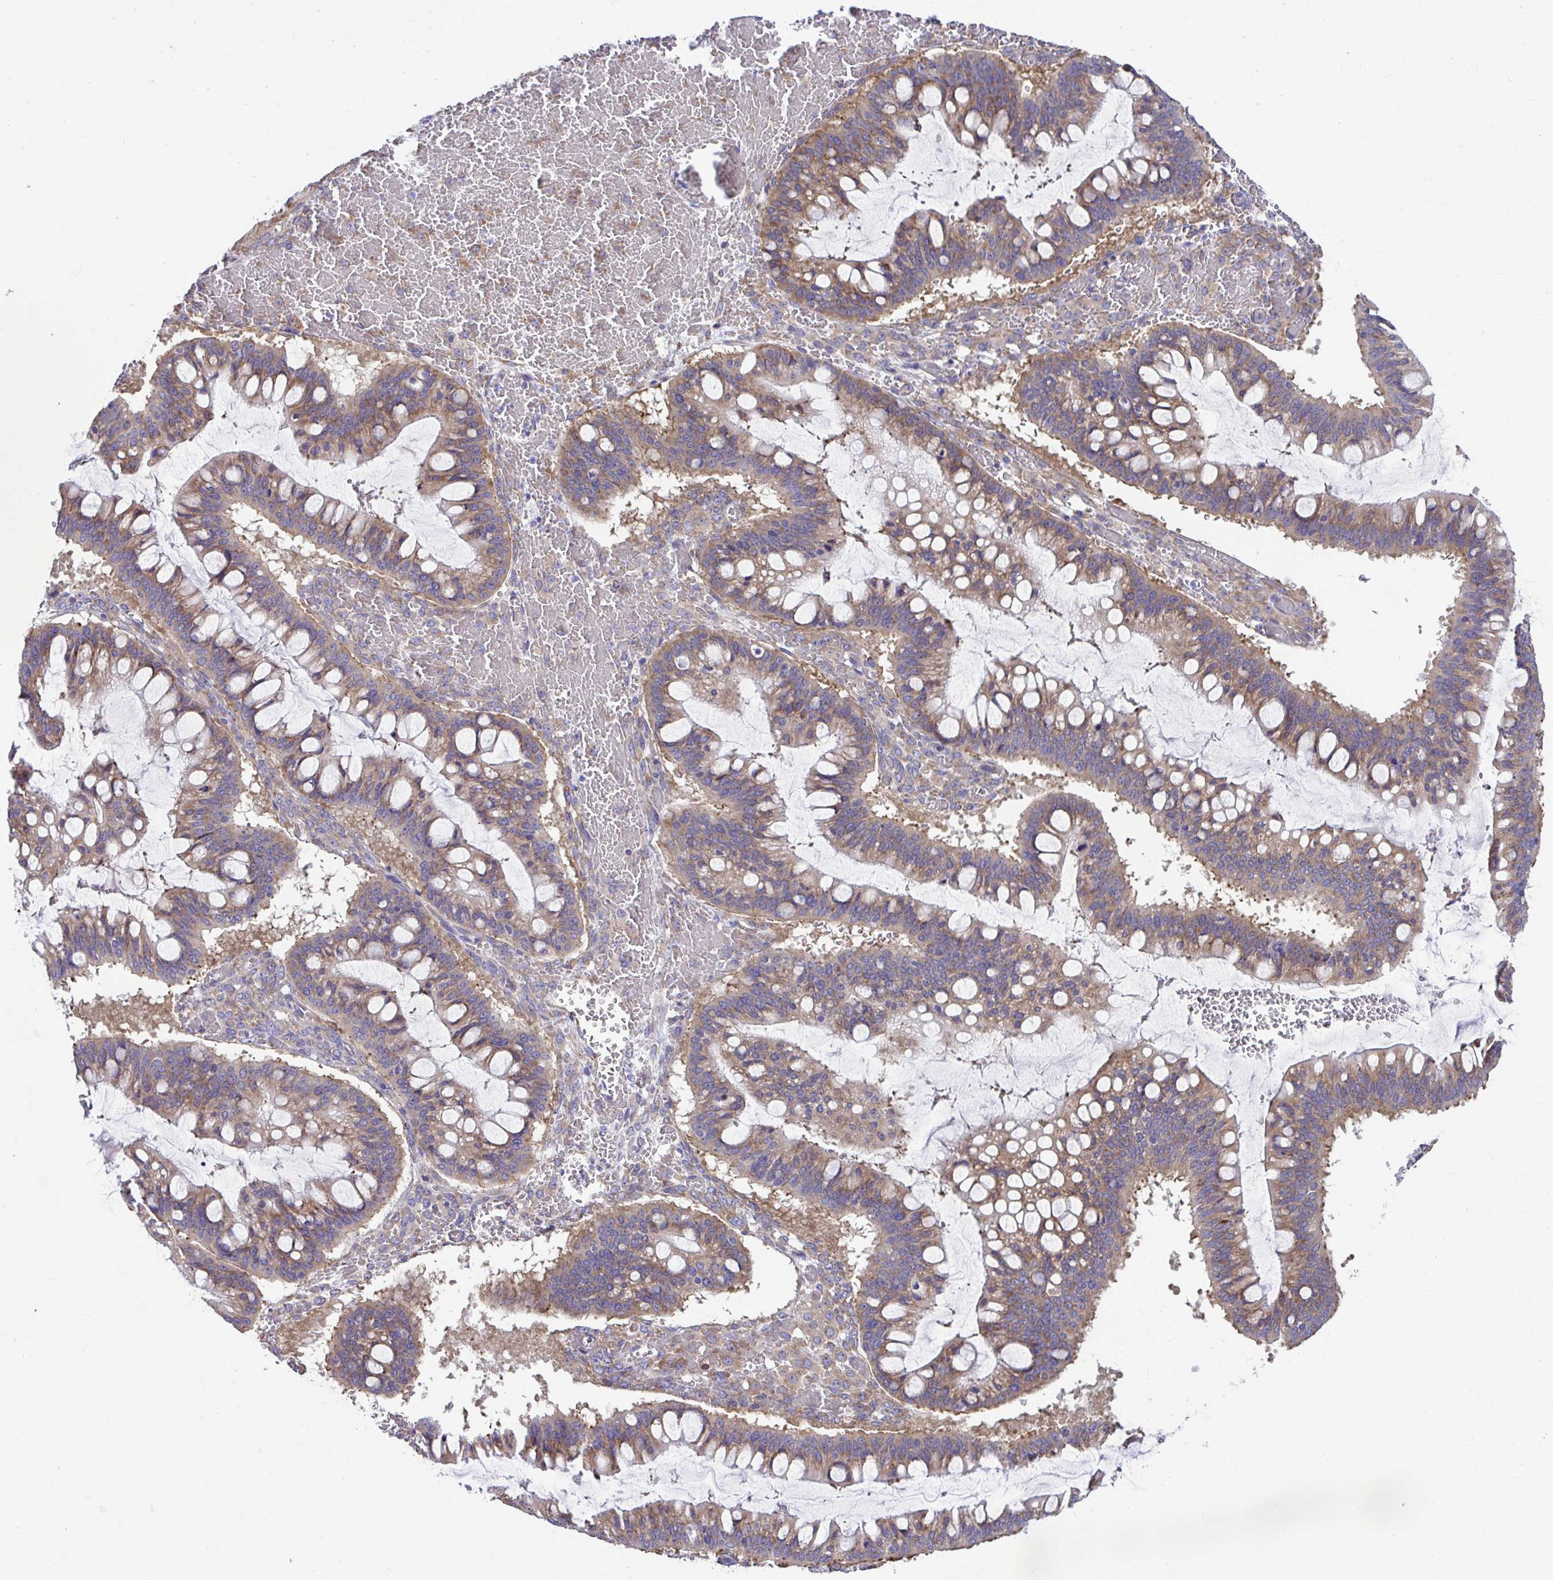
{"staining": {"intensity": "moderate", "quantity": "25%-75%", "location": "cytoplasmic/membranous"}, "tissue": "ovarian cancer", "cell_type": "Tumor cells", "image_type": "cancer", "snomed": [{"axis": "morphology", "description": "Cystadenocarcinoma, mucinous, NOS"}, {"axis": "topography", "description": "Ovary"}], "caption": "Approximately 25%-75% of tumor cells in mucinous cystadenocarcinoma (ovarian) reveal moderate cytoplasmic/membranous protein positivity as visualized by brown immunohistochemical staining.", "gene": "RPL7", "patient": {"sex": "female", "age": 73}}